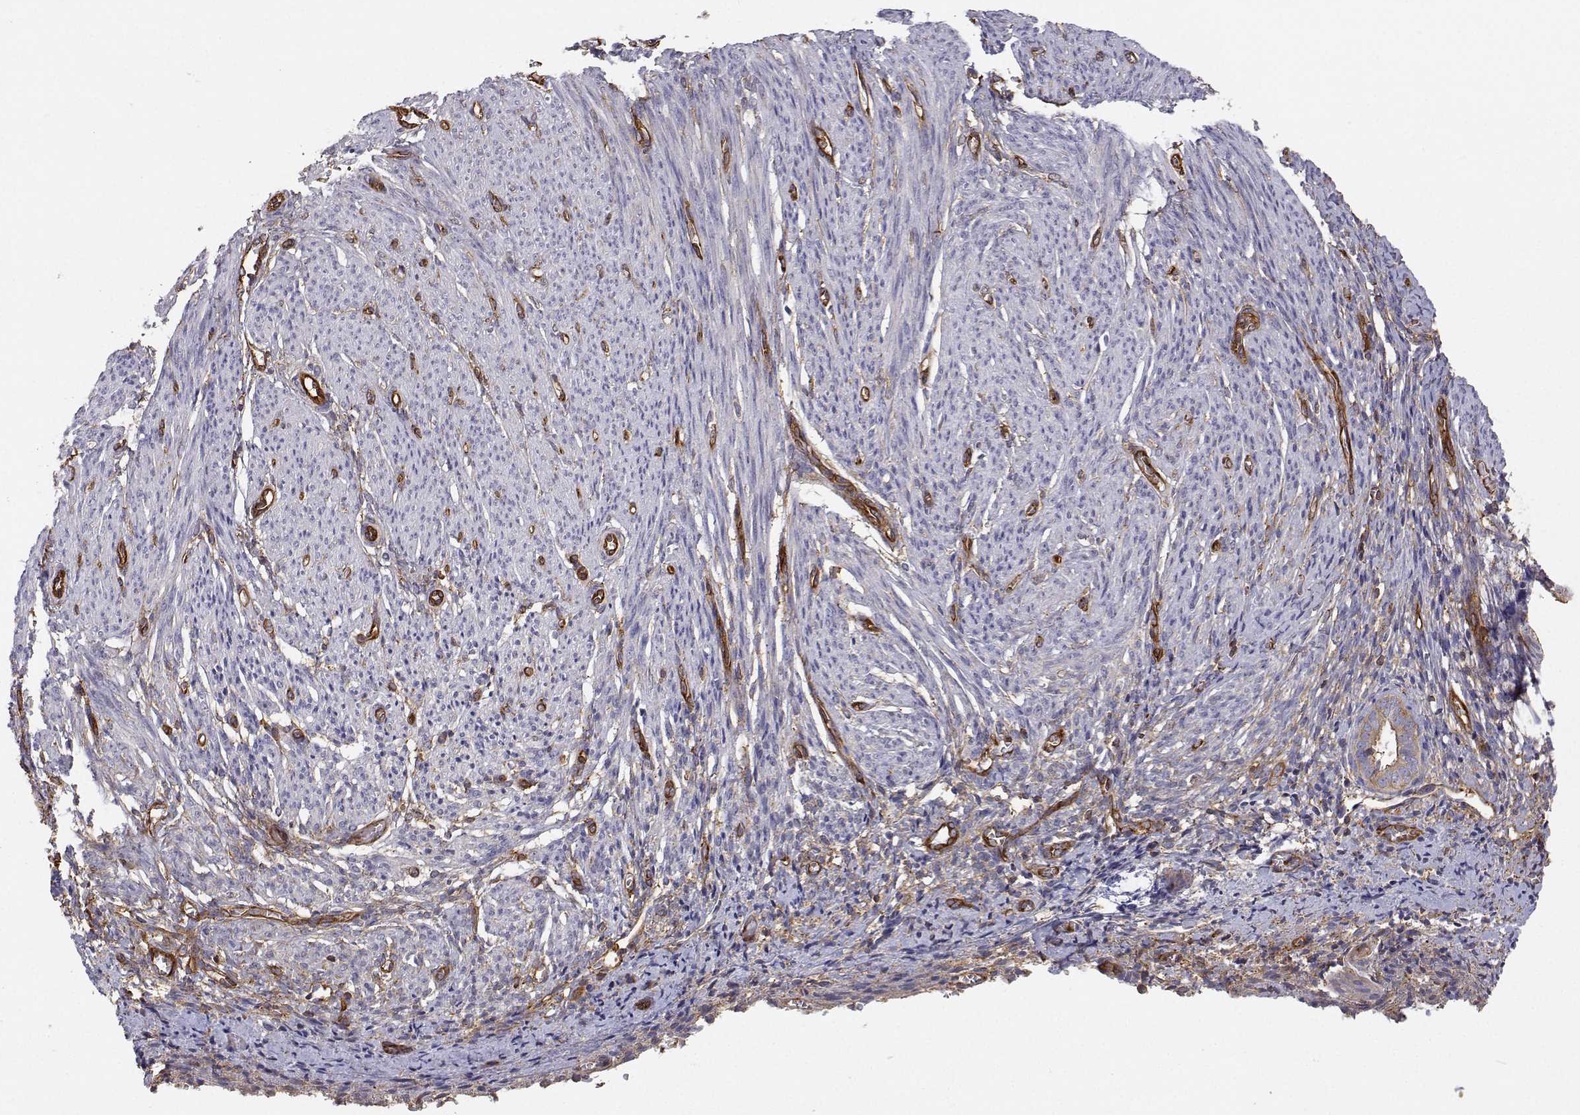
{"staining": {"intensity": "moderate", "quantity": "<25%", "location": "cytoplasmic/membranous"}, "tissue": "endometrium", "cell_type": "Cells in endometrial stroma", "image_type": "normal", "snomed": [{"axis": "morphology", "description": "Normal tissue, NOS"}, {"axis": "topography", "description": "Endometrium"}], "caption": "Endometrium stained for a protein displays moderate cytoplasmic/membranous positivity in cells in endometrial stroma. (IHC, brightfield microscopy, high magnification).", "gene": "MYH9", "patient": {"sex": "female", "age": 50}}